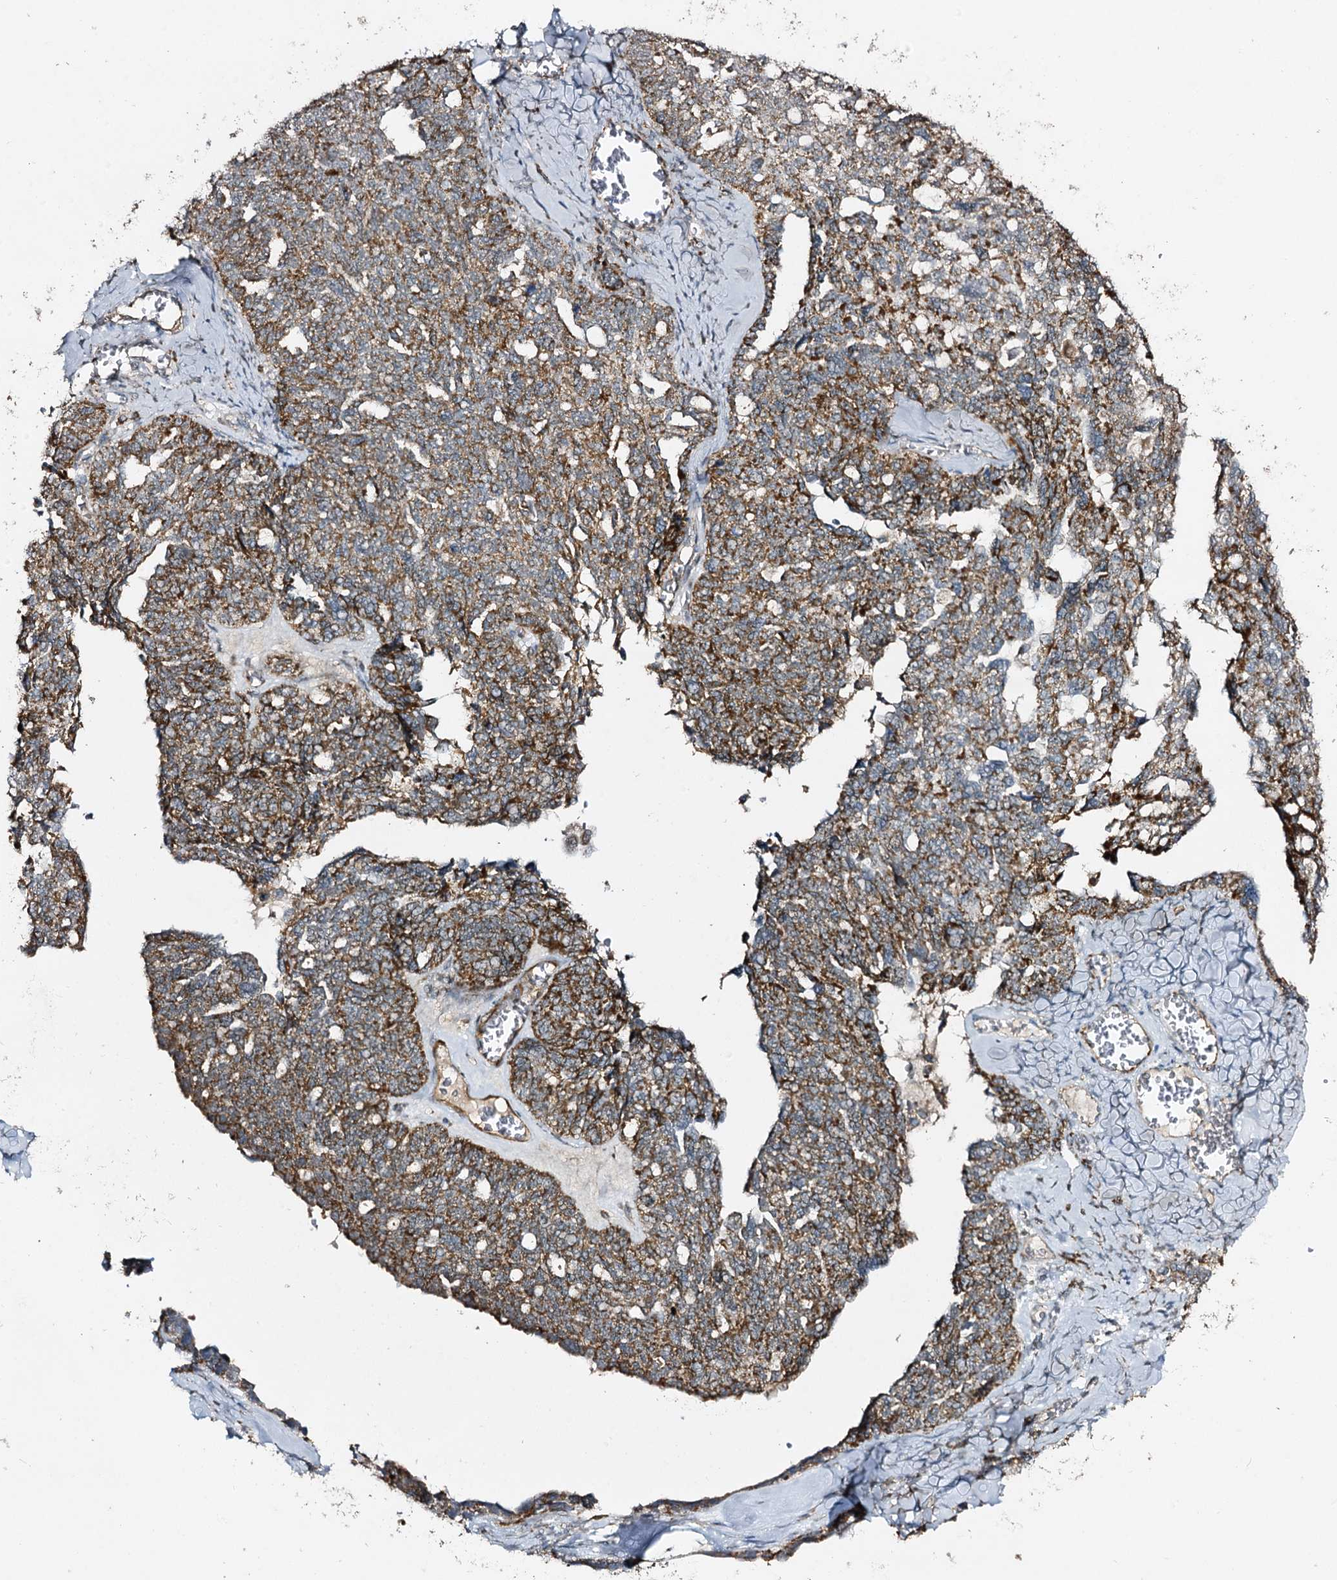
{"staining": {"intensity": "moderate", "quantity": ">75%", "location": "cytoplasmic/membranous"}, "tissue": "ovarian cancer", "cell_type": "Tumor cells", "image_type": "cancer", "snomed": [{"axis": "morphology", "description": "Cystadenocarcinoma, serous, NOS"}, {"axis": "topography", "description": "Ovary"}], "caption": "Immunohistochemical staining of ovarian serous cystadenocarcinoma displays medium levels of moderate cytoplasmic/membranous protein staining in about >75% of tumor cells.", "gene": "CBR4", "patient": {"sex": "female", "age": 79}}